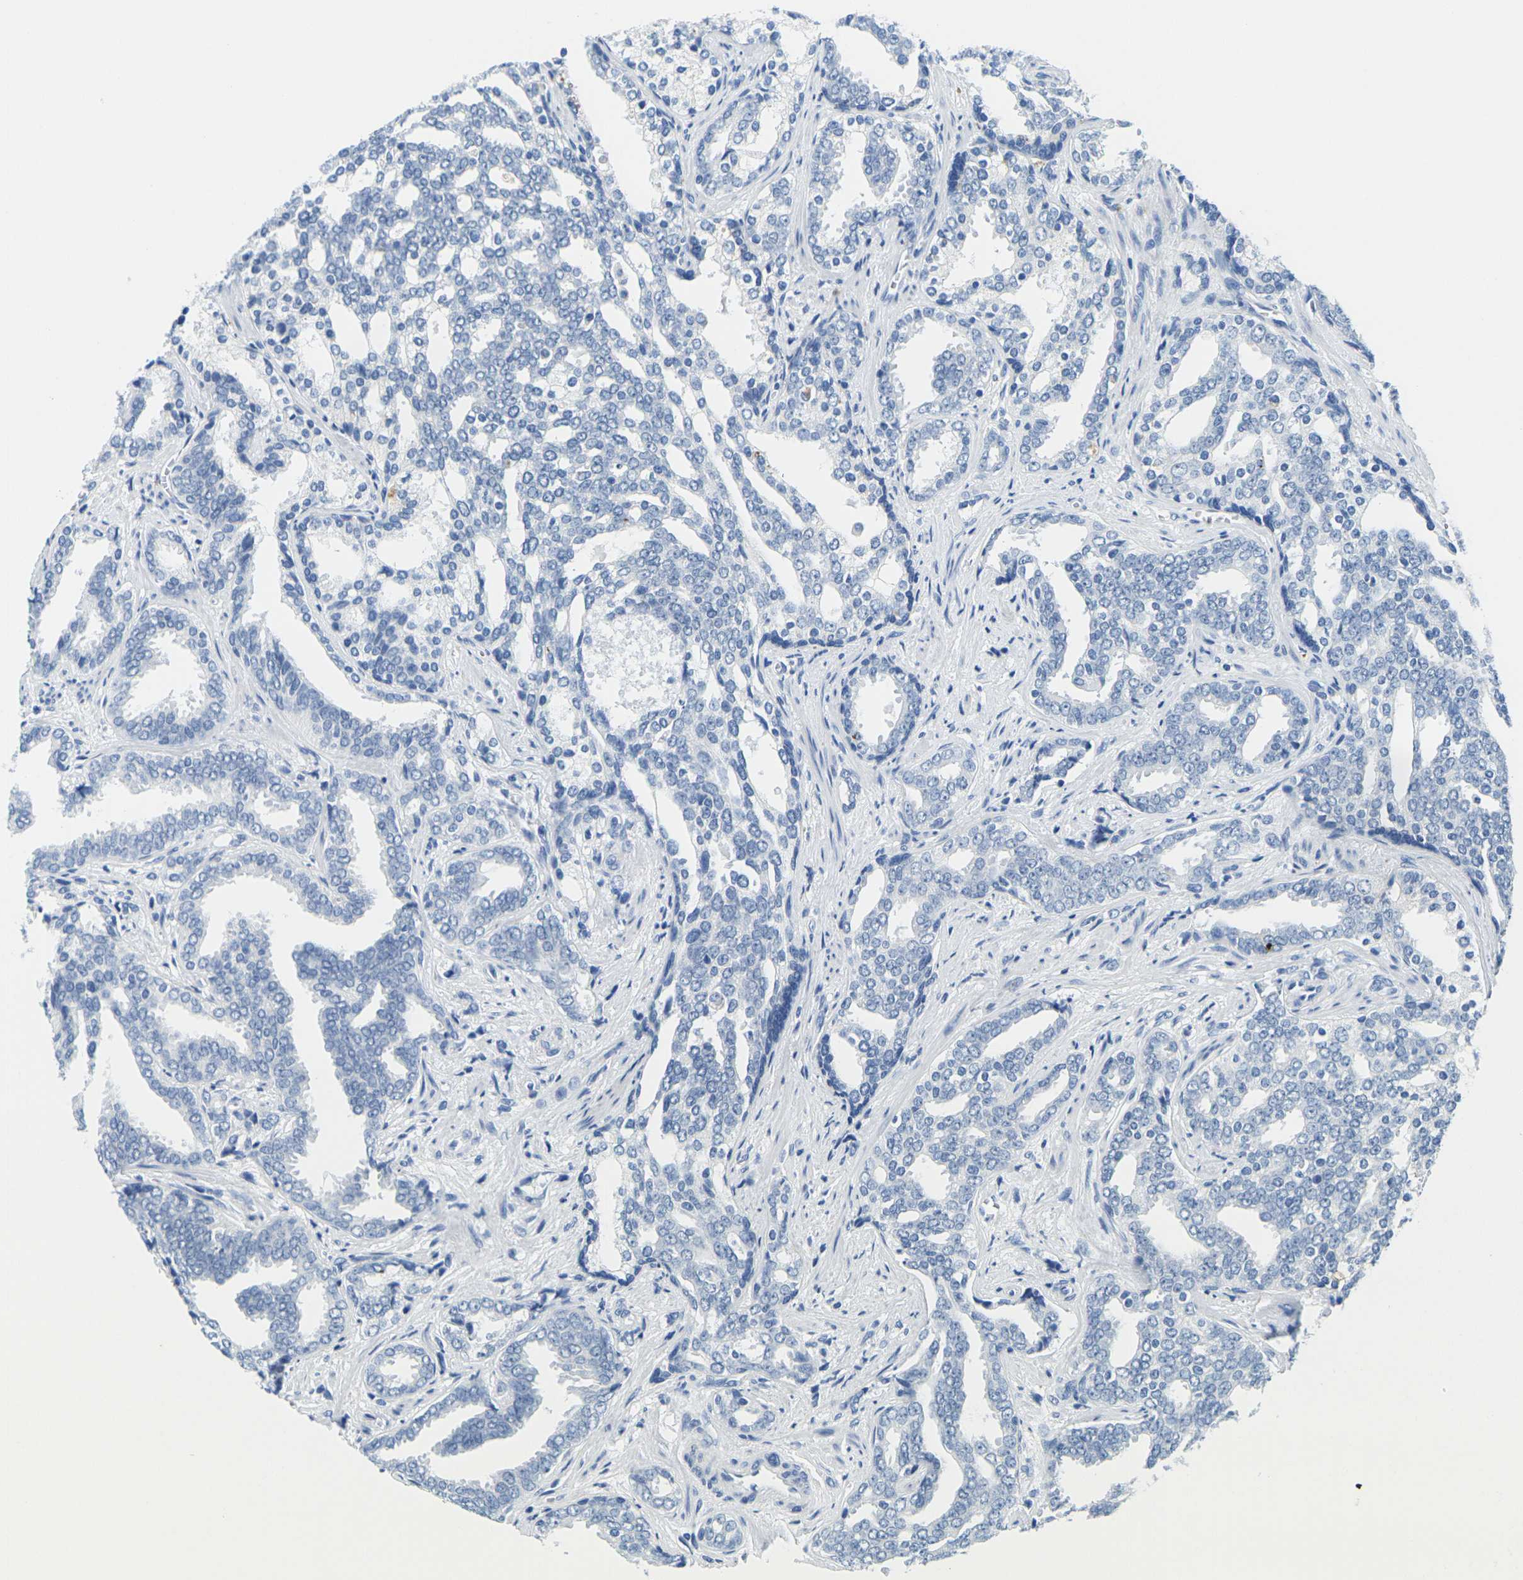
{"staining": {"intensity": "negative", "quantity": "none", "location": "none"}, "tissue": "prostate cancer", "cell_type": "Tumor cells", "image_type": "cancer", "snomed": [{"axis": "morphology", "description": "Adenocarcinoma, High grade"}, {"axis": "topography", "description": "Prostate"}], "caption": "Immunohistochemical staining of human prostate cancer demonstrates no significant staining in tumor cells. (DAB immunohistochemistry, high magnification).", "gene": "FAM3D", "patient": {"sex": "male", "age": 67}}